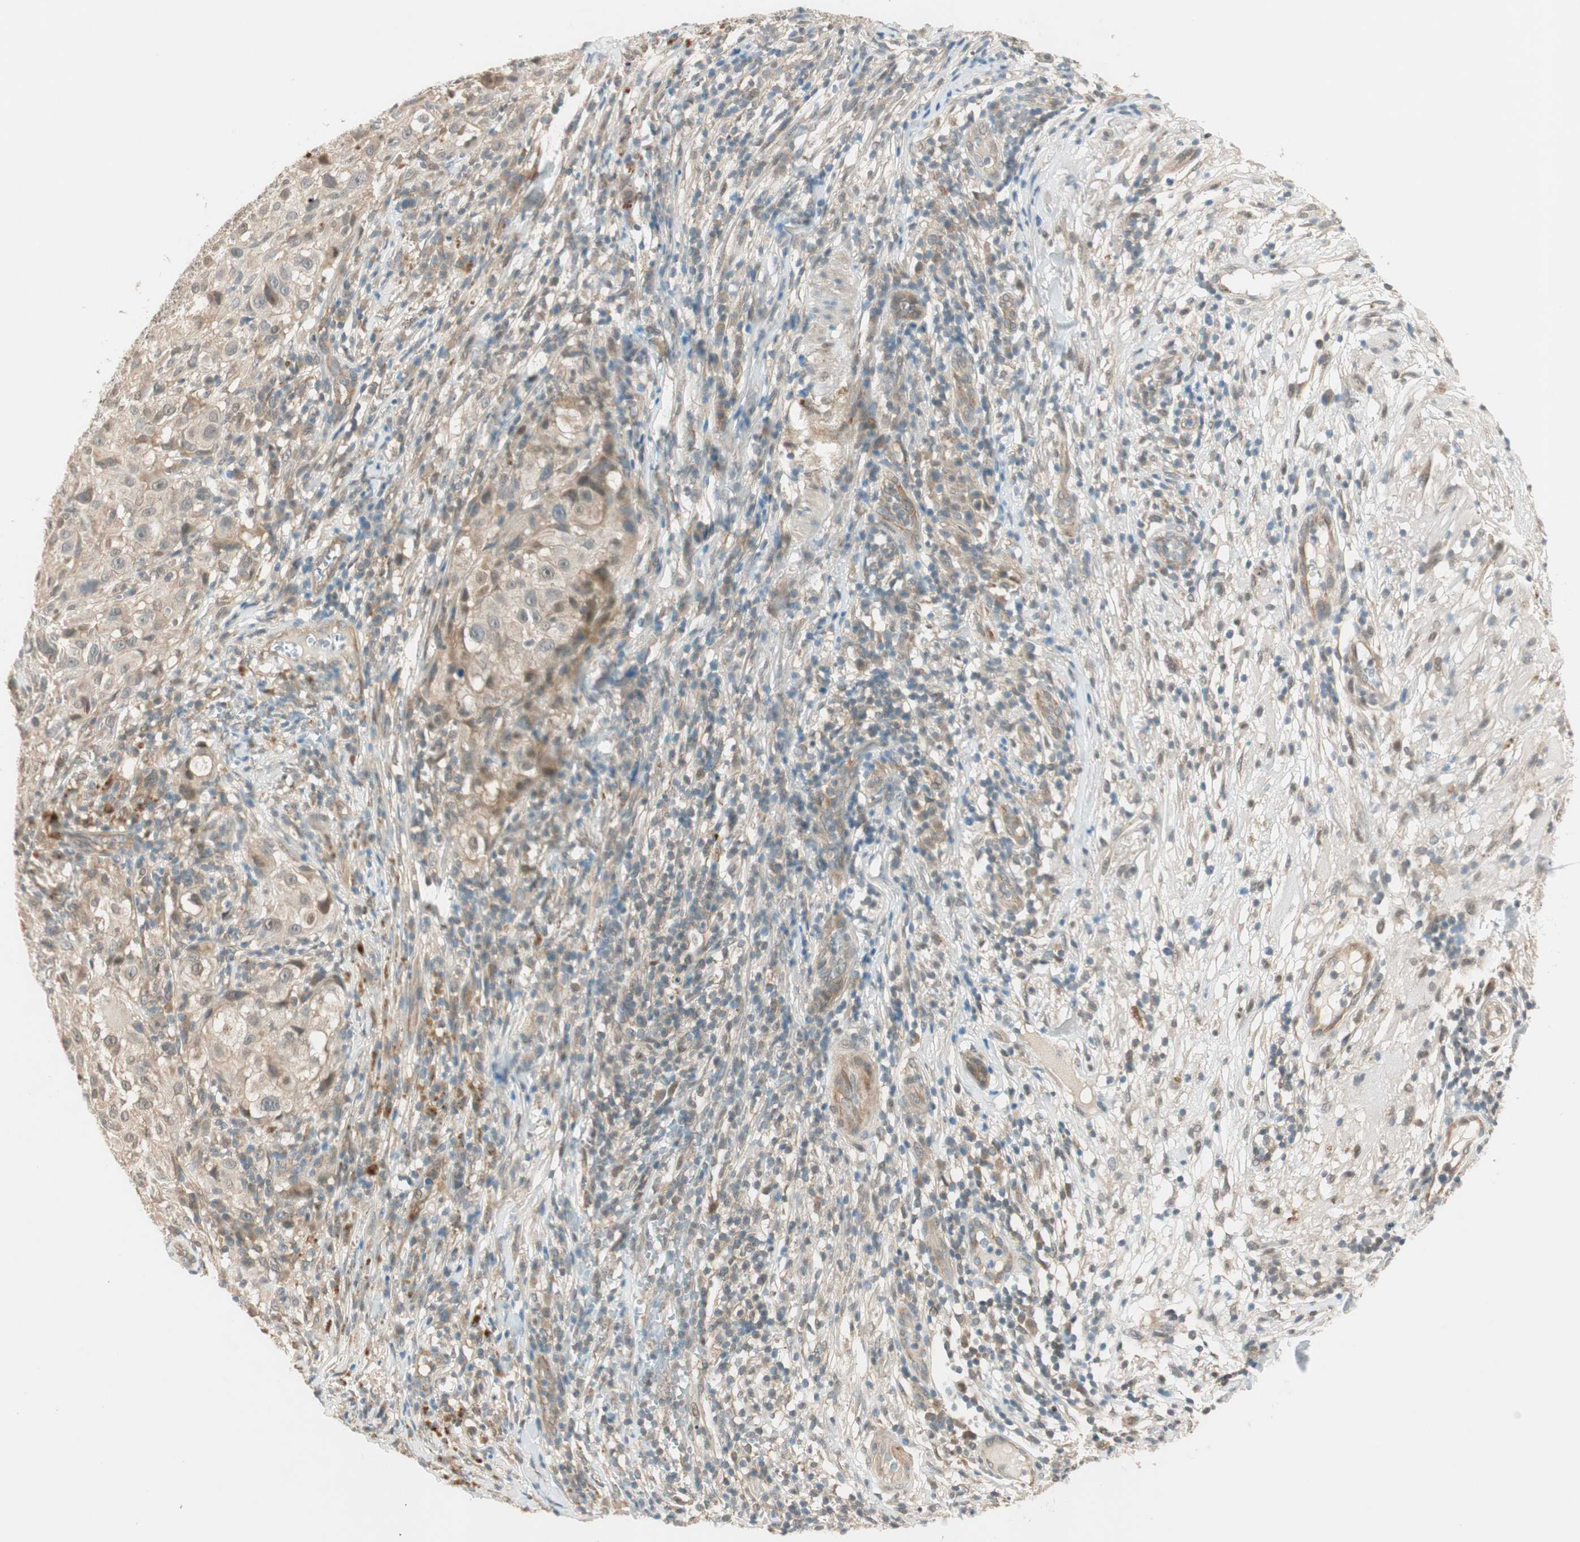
{"staining": {"intensity": "weak", "quantity": ">75%", "location": "cytoplasmic/membranous,nuclear"}, "tissue": "melanoma", "cell_type": "Tumor cells", "image_type": "cancer", "snomed": [{"axis": "morphology", "description": "Necrosis, NOS"}, {"axis": "morphology", "description": "Malignant melanoma, NOS"}, {"axis": "topography", "description": "Skin"}], "caption": "Human malignant melanoma stained with a protein marker demonstrates weak staining in tumor cells.", "gene": "PSMD8", "patient": {"sex": "female", "age": 87}}